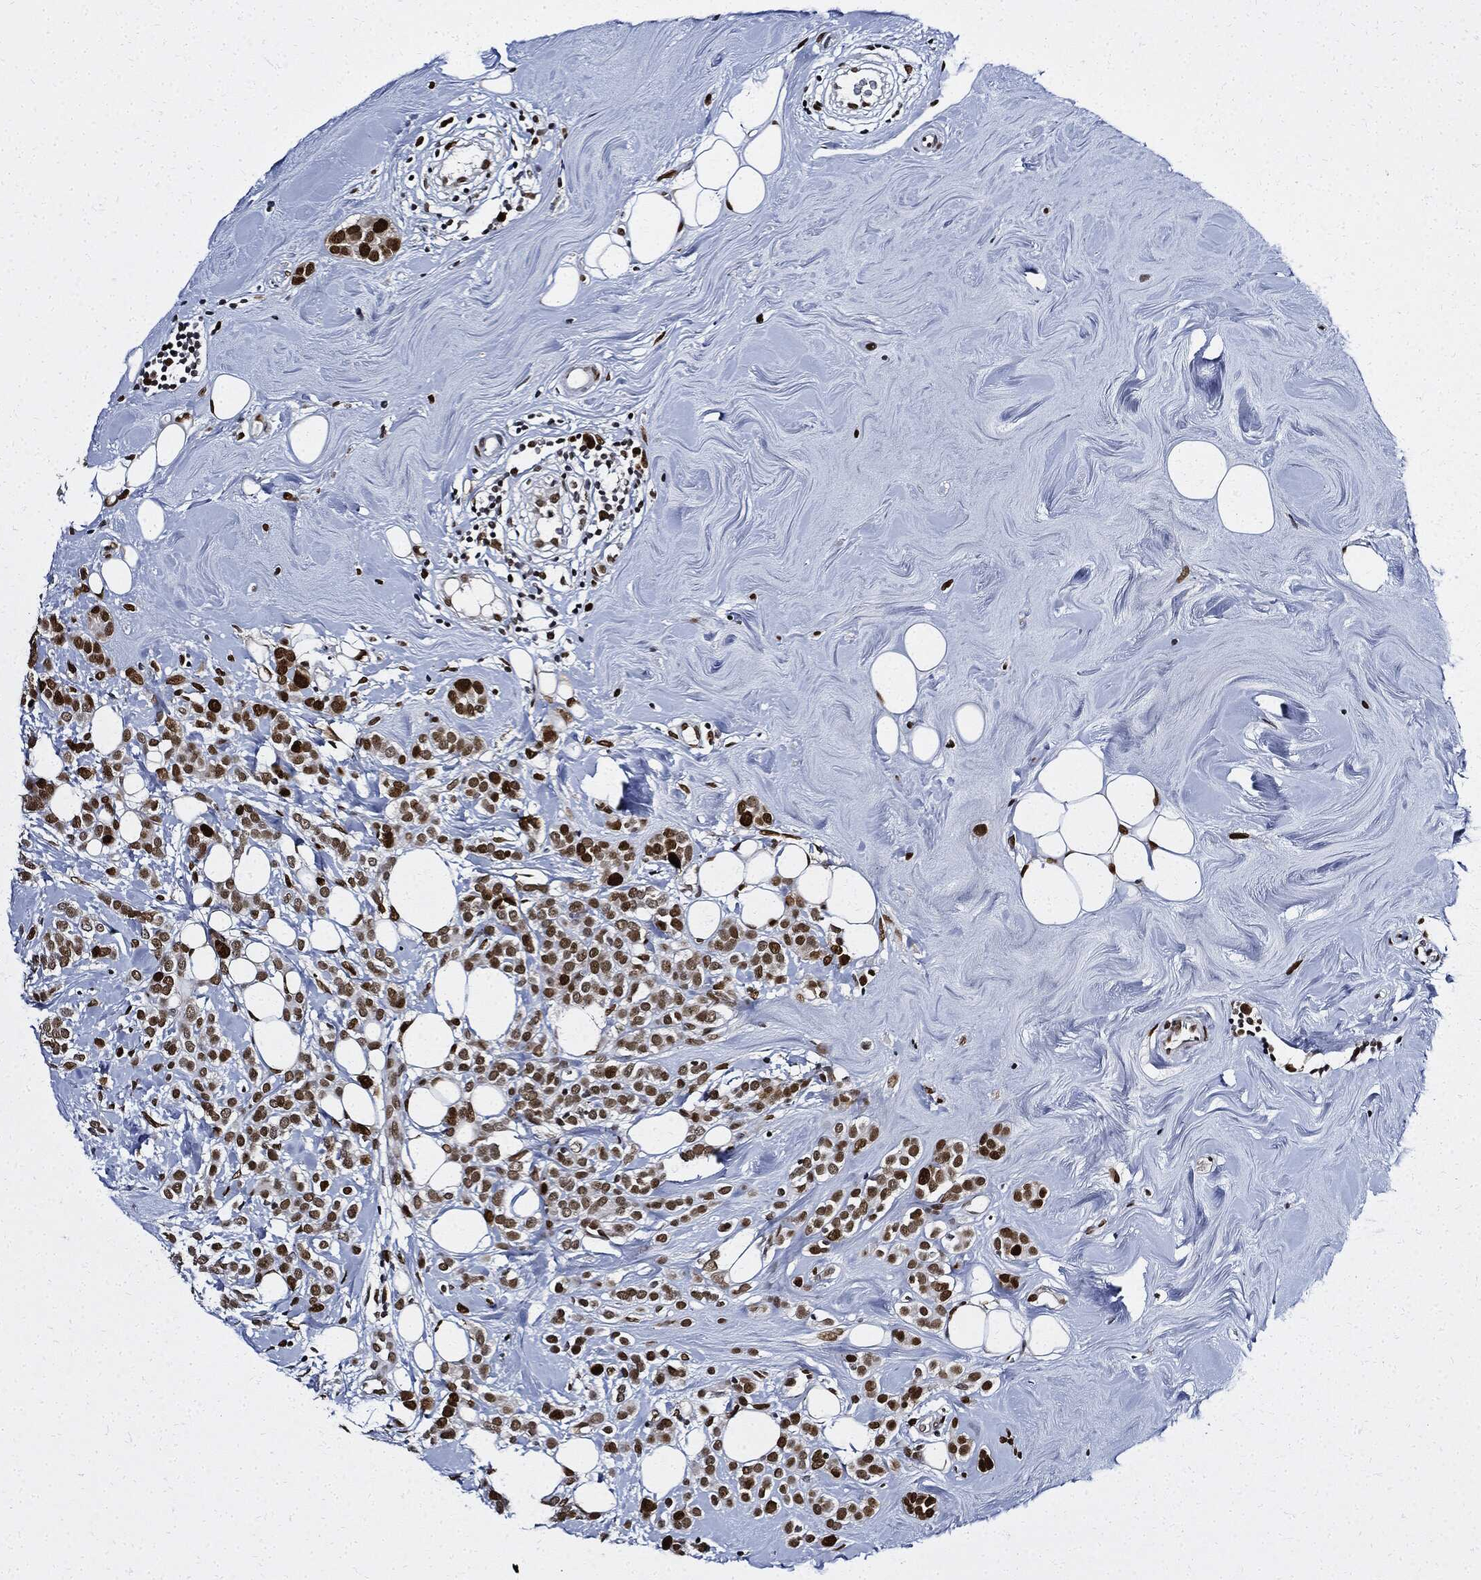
{"staining": {"intensity": "moderate", "quantity": ">75%", "location": "nuclear"}, "tissue": "breast cancer", "cell_type": "Tumor cells", "image_type": "cancer", "snomed": [{"axis": "morphology", "description": "Lobular carcinoma"}, {"axis": "topography", "description": "Breast"}], "caption": "Breast cancer (lobular carcinoma) stained for a protein (brown) exhibits moderate nuclear positive expression in approximately >75% of tumor cells.", "gene": "PCNA", "patient": {"sex": "female", "age": 49}}